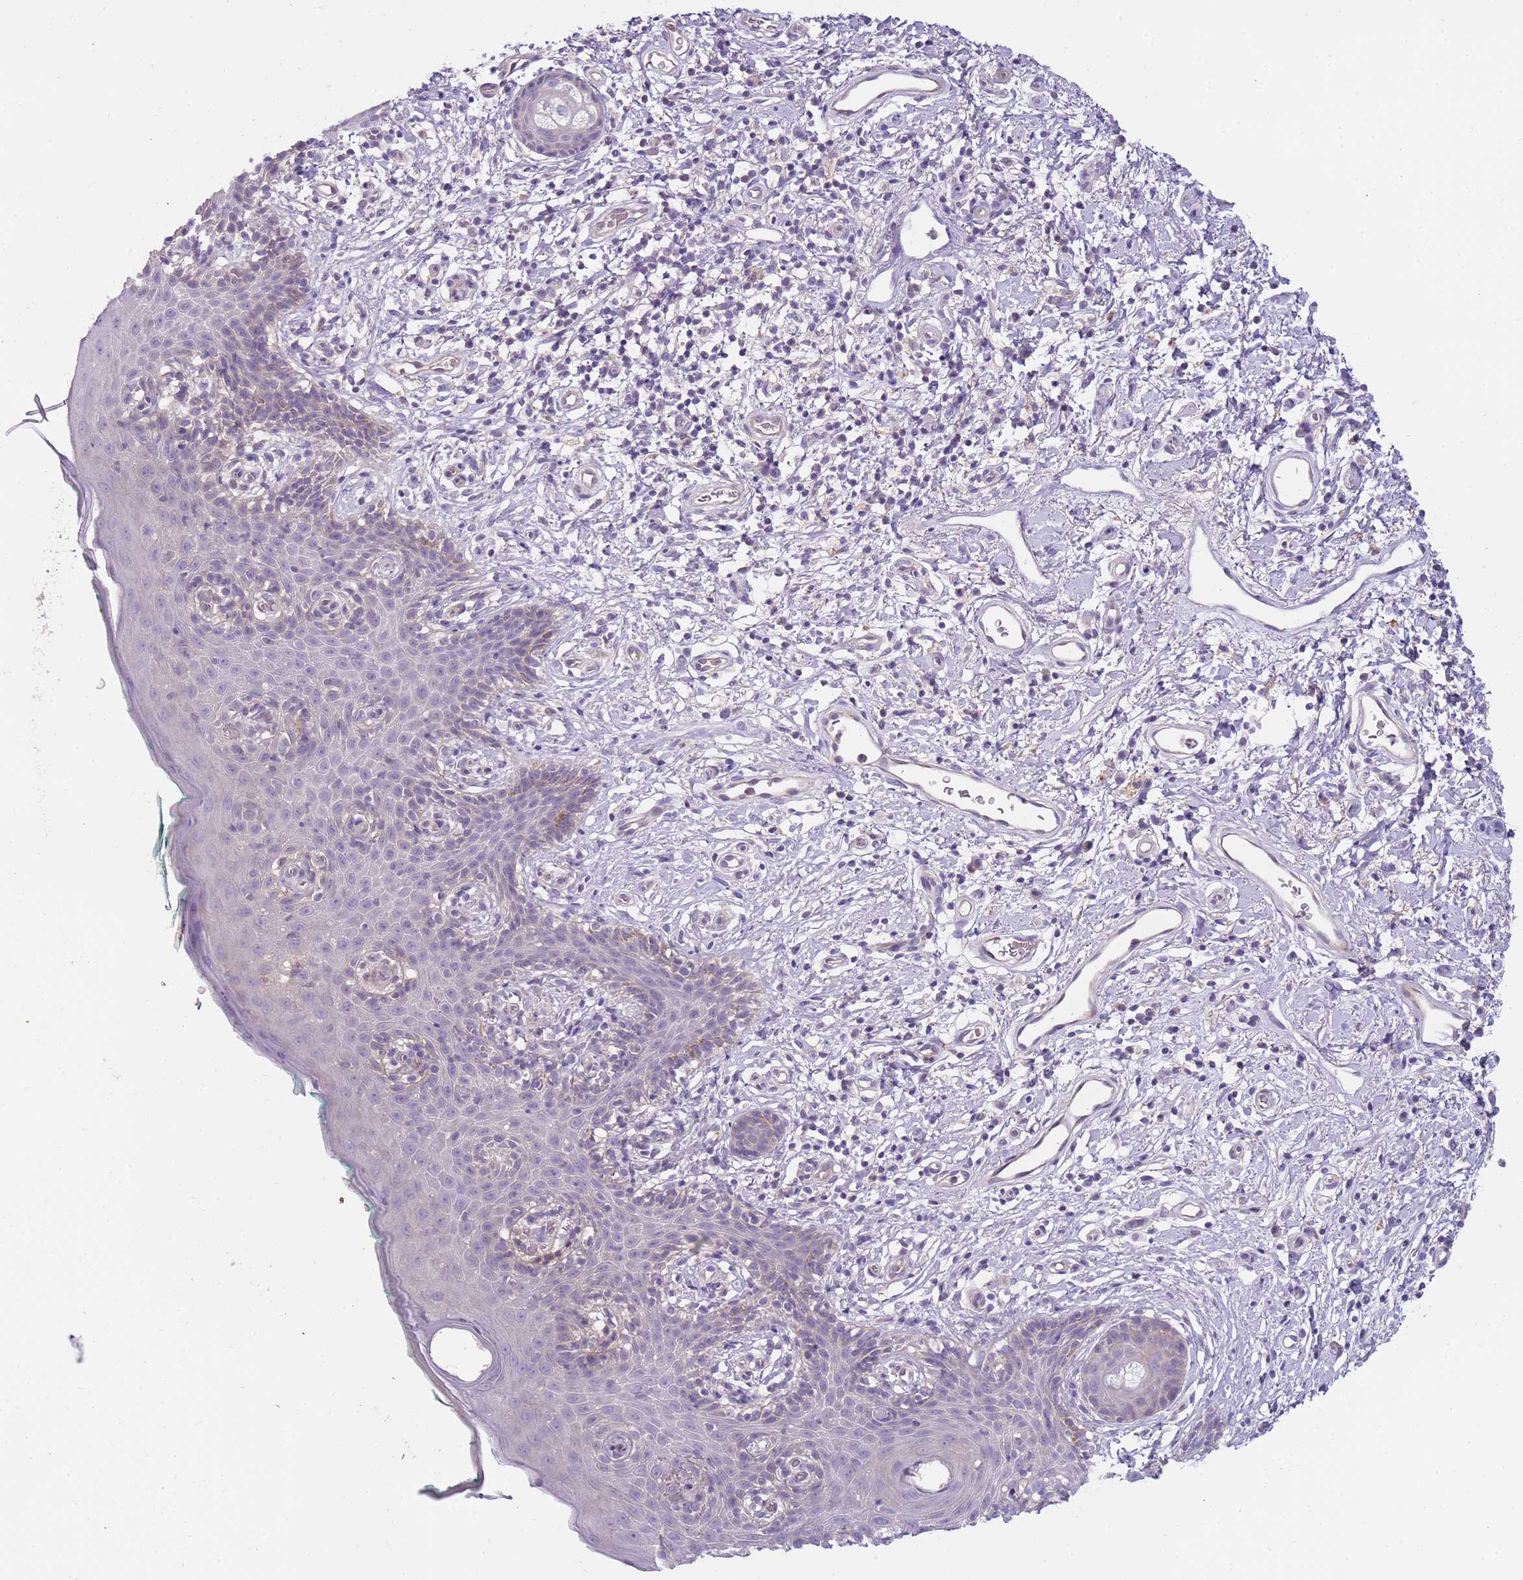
{"staining": {"intensity": "negative", "quantity": "none", "location": "none"}, "tissue": "skin", "cell_type": "Epidermal cells", "image_type": "normal", "snomed": [{"axis": "morphology", "description": "Normal tissue, NOS"}, {"axis": "topography", "description": "Vulva"}], "caption": "The micrograph shows no significant expression in epidermal cells of skin.", "gene": "ARHGAP5", "patient": {"sex": "female", "age": 66}}